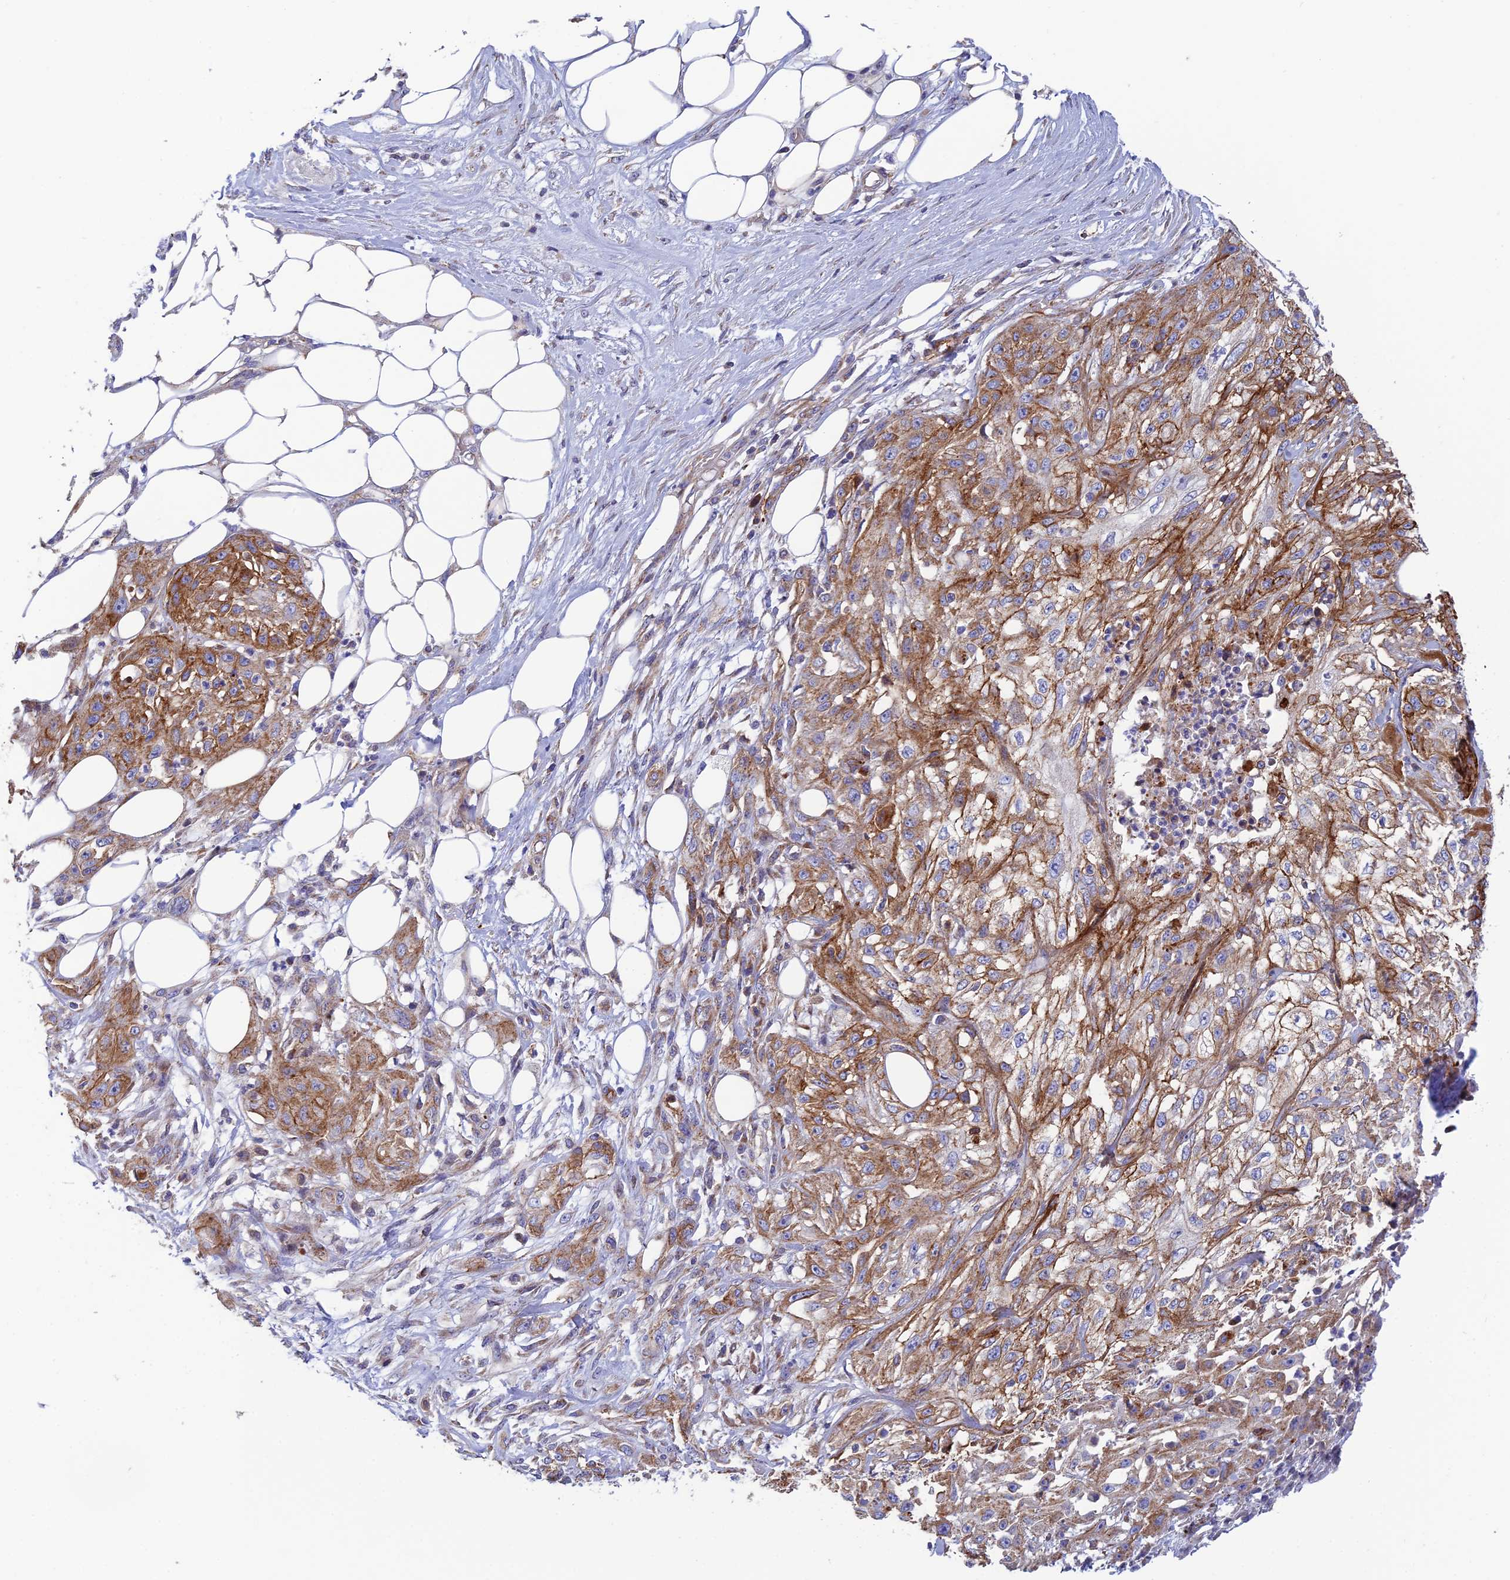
{"staining": {"intensity": "moderate", "quantity": ">75%", "location": "cytoplasmic/membranous"}, "tissue": "skin cancer", "cell_type": "Tumor cells", "image_type": "cancer", "snomed": [{"axis": "morphology", "description": "Squamous cell carcinoma, NOS"}, {"axis": "morphology", "description": "Squamous cell carcinoma, metastatic, NOS"}, {"axis": "topography", "description": "Skin"}, {"axis": "topography", "description": "Lymph node"}], "caption": "Immunohistochemistry of metastatic squamous cell carcinoma (skin) reveals medium levels of moderate cytoplasmic/membranous expression in approximately >75% of tumor cells. (Stains: DAB (3,3'-diaminobenzidine) in brown, nuclei in blue, Microscopy: brightfield microscopy at high magnification).", "gene": "CSPG4", "patient": {"sex": "male", "age": 75}}